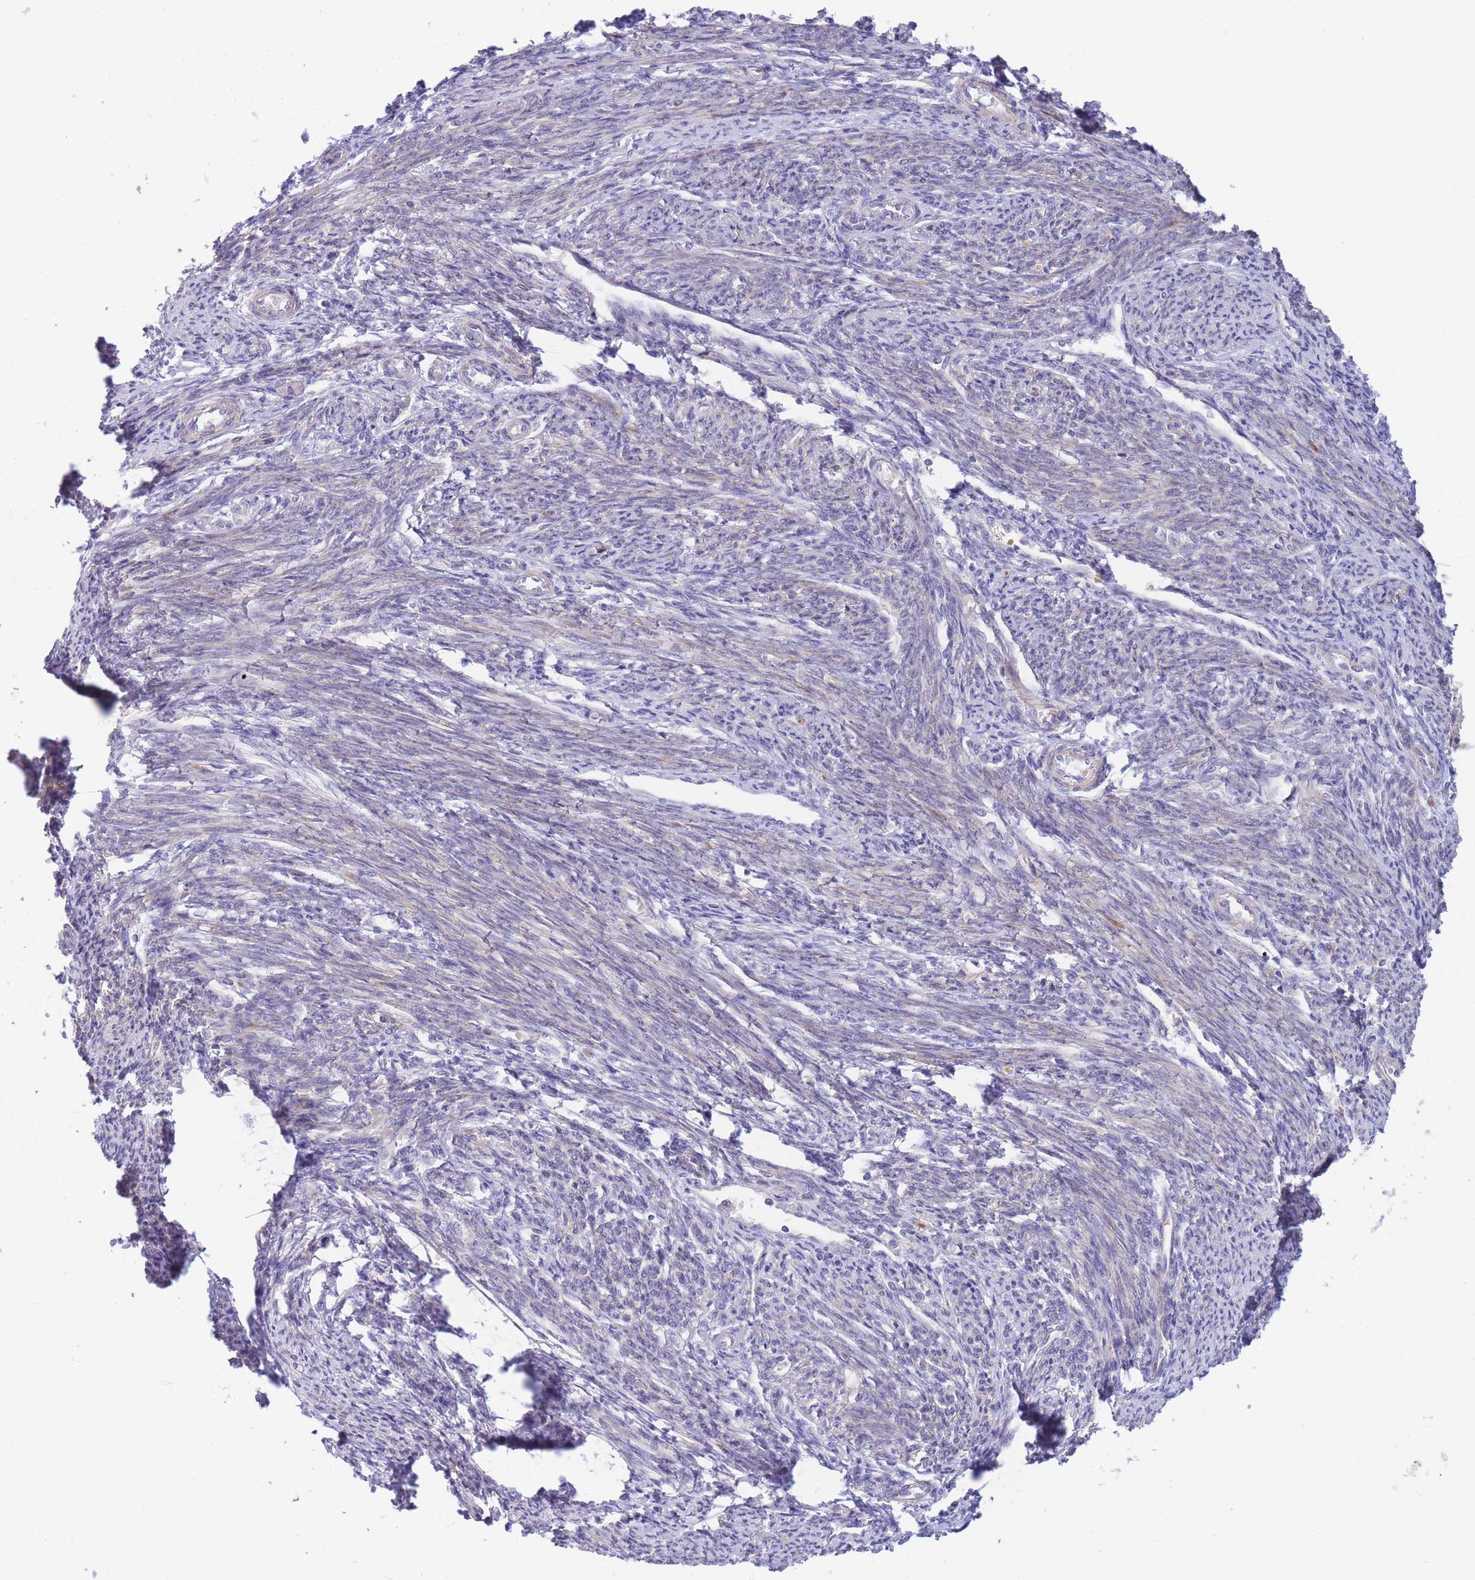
{"staining": {"intensity": "moderate", "quantity": "25%-75%", "location": "cytoplasmic/membranous"}, "tissue": "smooth muscle", "cell_type": "Smooth muscle cells", "image_type": "normal", "snomed": [{"axis": "morphology", "description": "Normal tissue, NOS"}, {"axis": "topography", "description": "Smooth muscle"}, {"axis": "topography", "description": "Uterus"}], "caption": "An image of human smooth muscle stained for a protein reveals moderate cytoplasmic/membranous brown staining in smooth muscle cells.", "gene": "APOL4", "patient": {"sex": "female", "age": 59}}